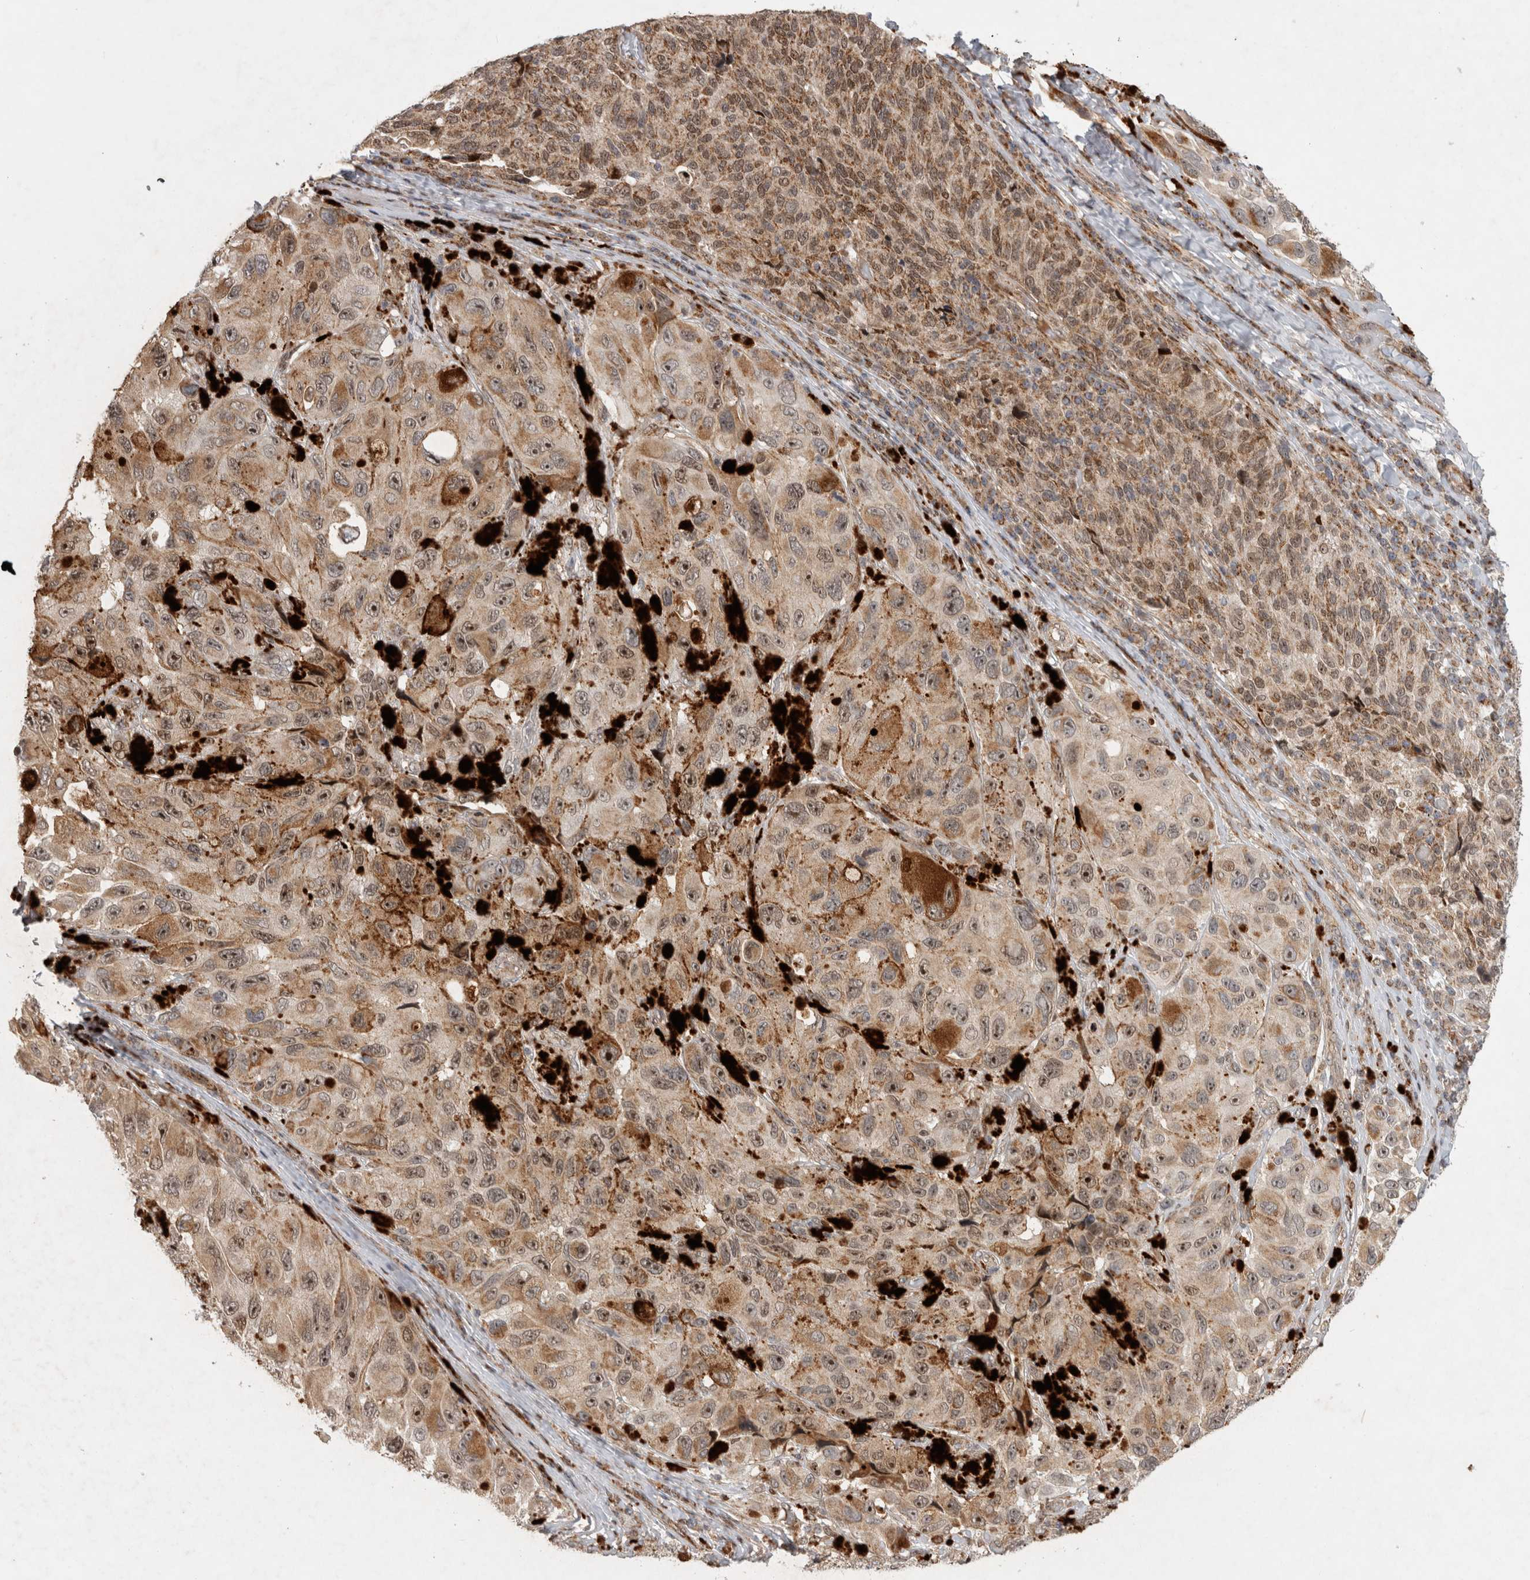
{"staining": {"intensity": "moderate", "quantity": ">75%", "location": "cytoplasmic/membranous,nuclear"}, "tissue": "melanoma", "cell_type": "Tumor cells", "image_type": "cancer", "snomed": [{"axis": "morphology", "description": "Malignant melanoma, NOS"}, {"axis": "topography", "description": "Skin"}], "caption": "Immunohistochemistry (DAB) staining of human malignant melanoma exhibits moderate cytoplasmic/membranous and nuclear protein expression in about >75% of tumor cells. The staining was performed using DAB, with brown indicating positive protein expression. Nuclei are stained blue with hematoxylin.", "gene": "INSRR", "patient": {"sex": "female", "age": 73}}